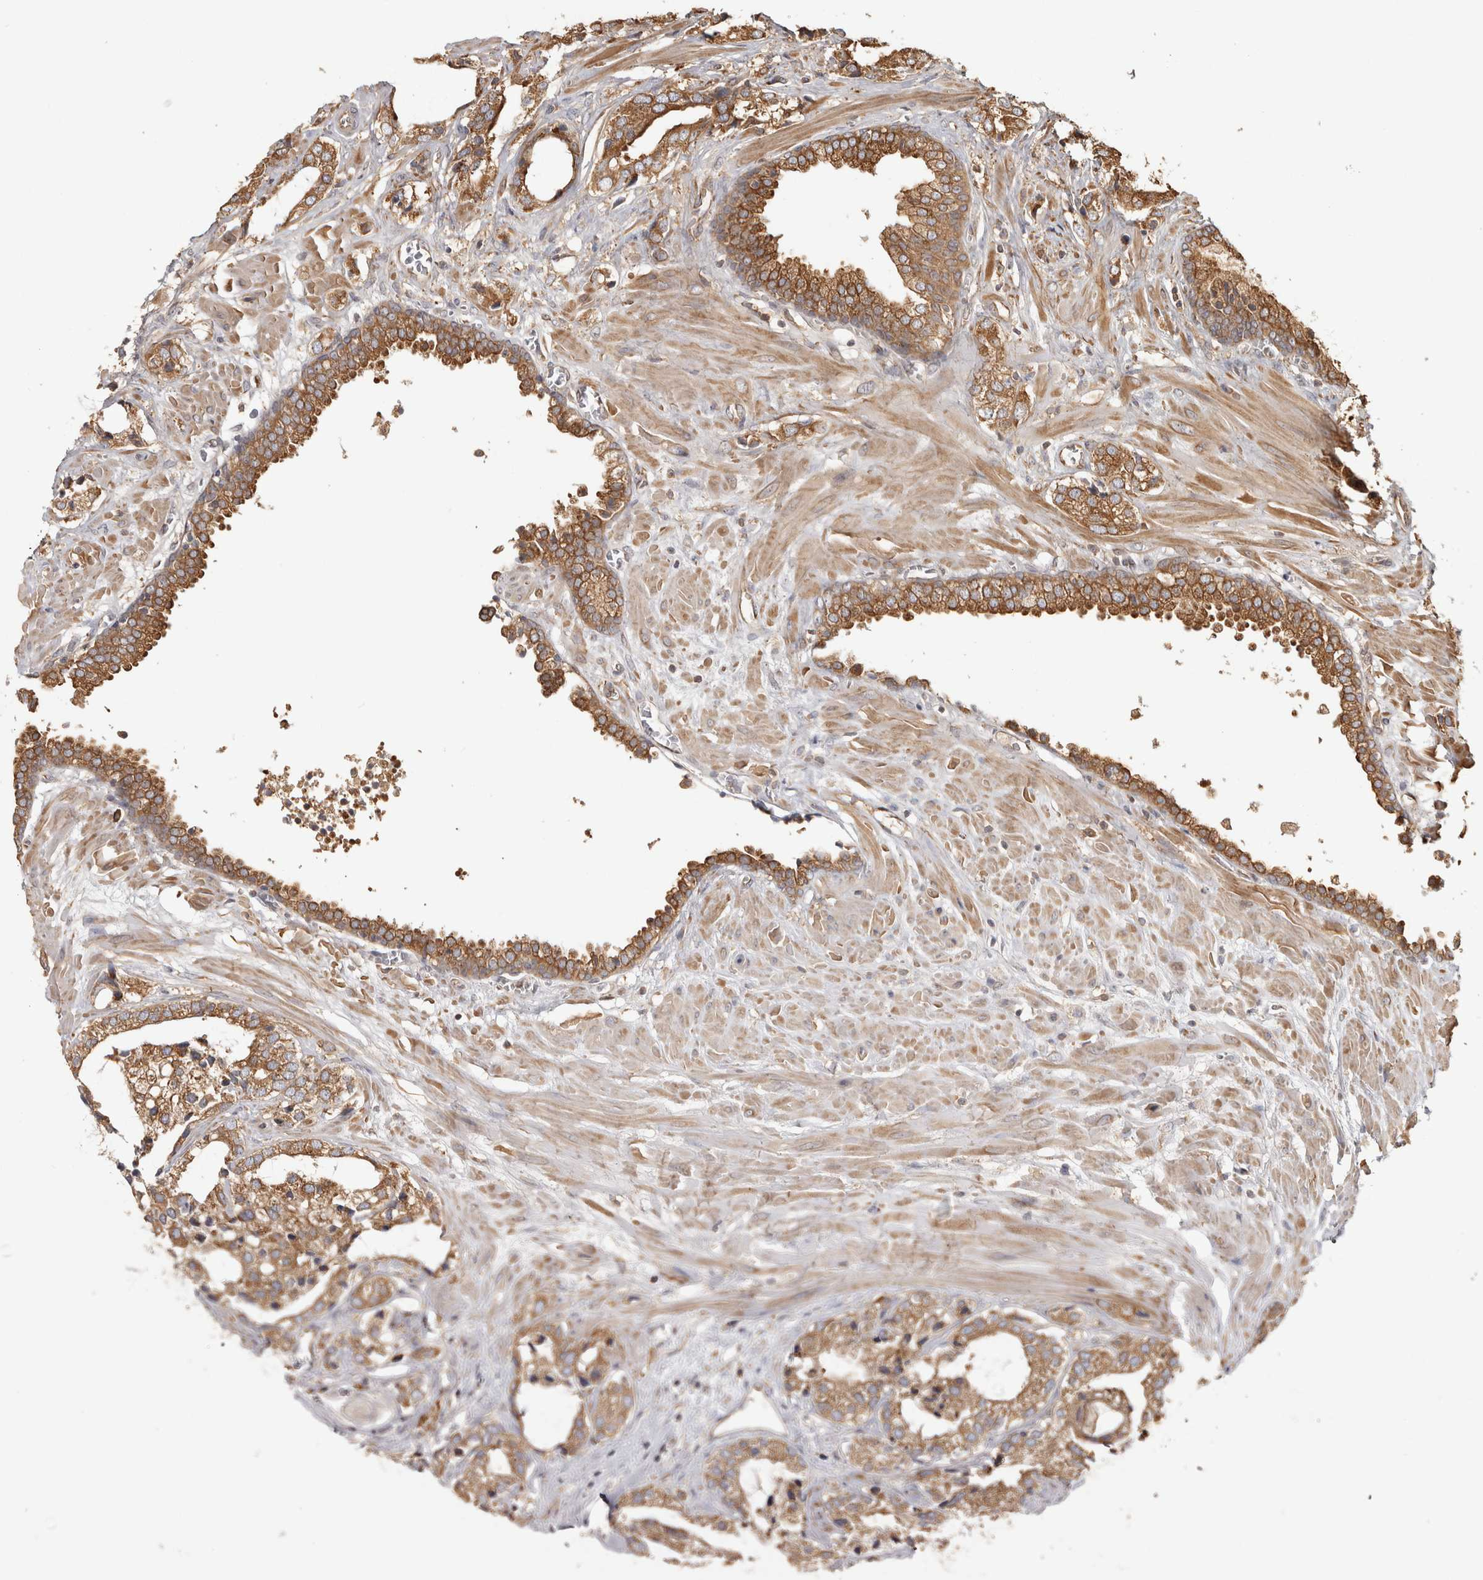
{"staining": {"intensity": "moderate", "quantity": ">75%", "location": "cytoplasmic/membranous"}, "tissue": "prostate cancer", "cell_type": "Tumor cells", "image_type": "cancer", "snomed": [{"axis": "morphology", "description": "Adenocarcinoma, High grade"}, {"axis": "topography", "description": "Prostate"}], "caption": "A brown stain highlights moderate cytoplasmic/membranous positivity of a protein in human high-grade adenocarcinoma (prostate) tumor cells.", "gene": "CAMSAP2", "patient": {"sex": "male", "age": 66}}